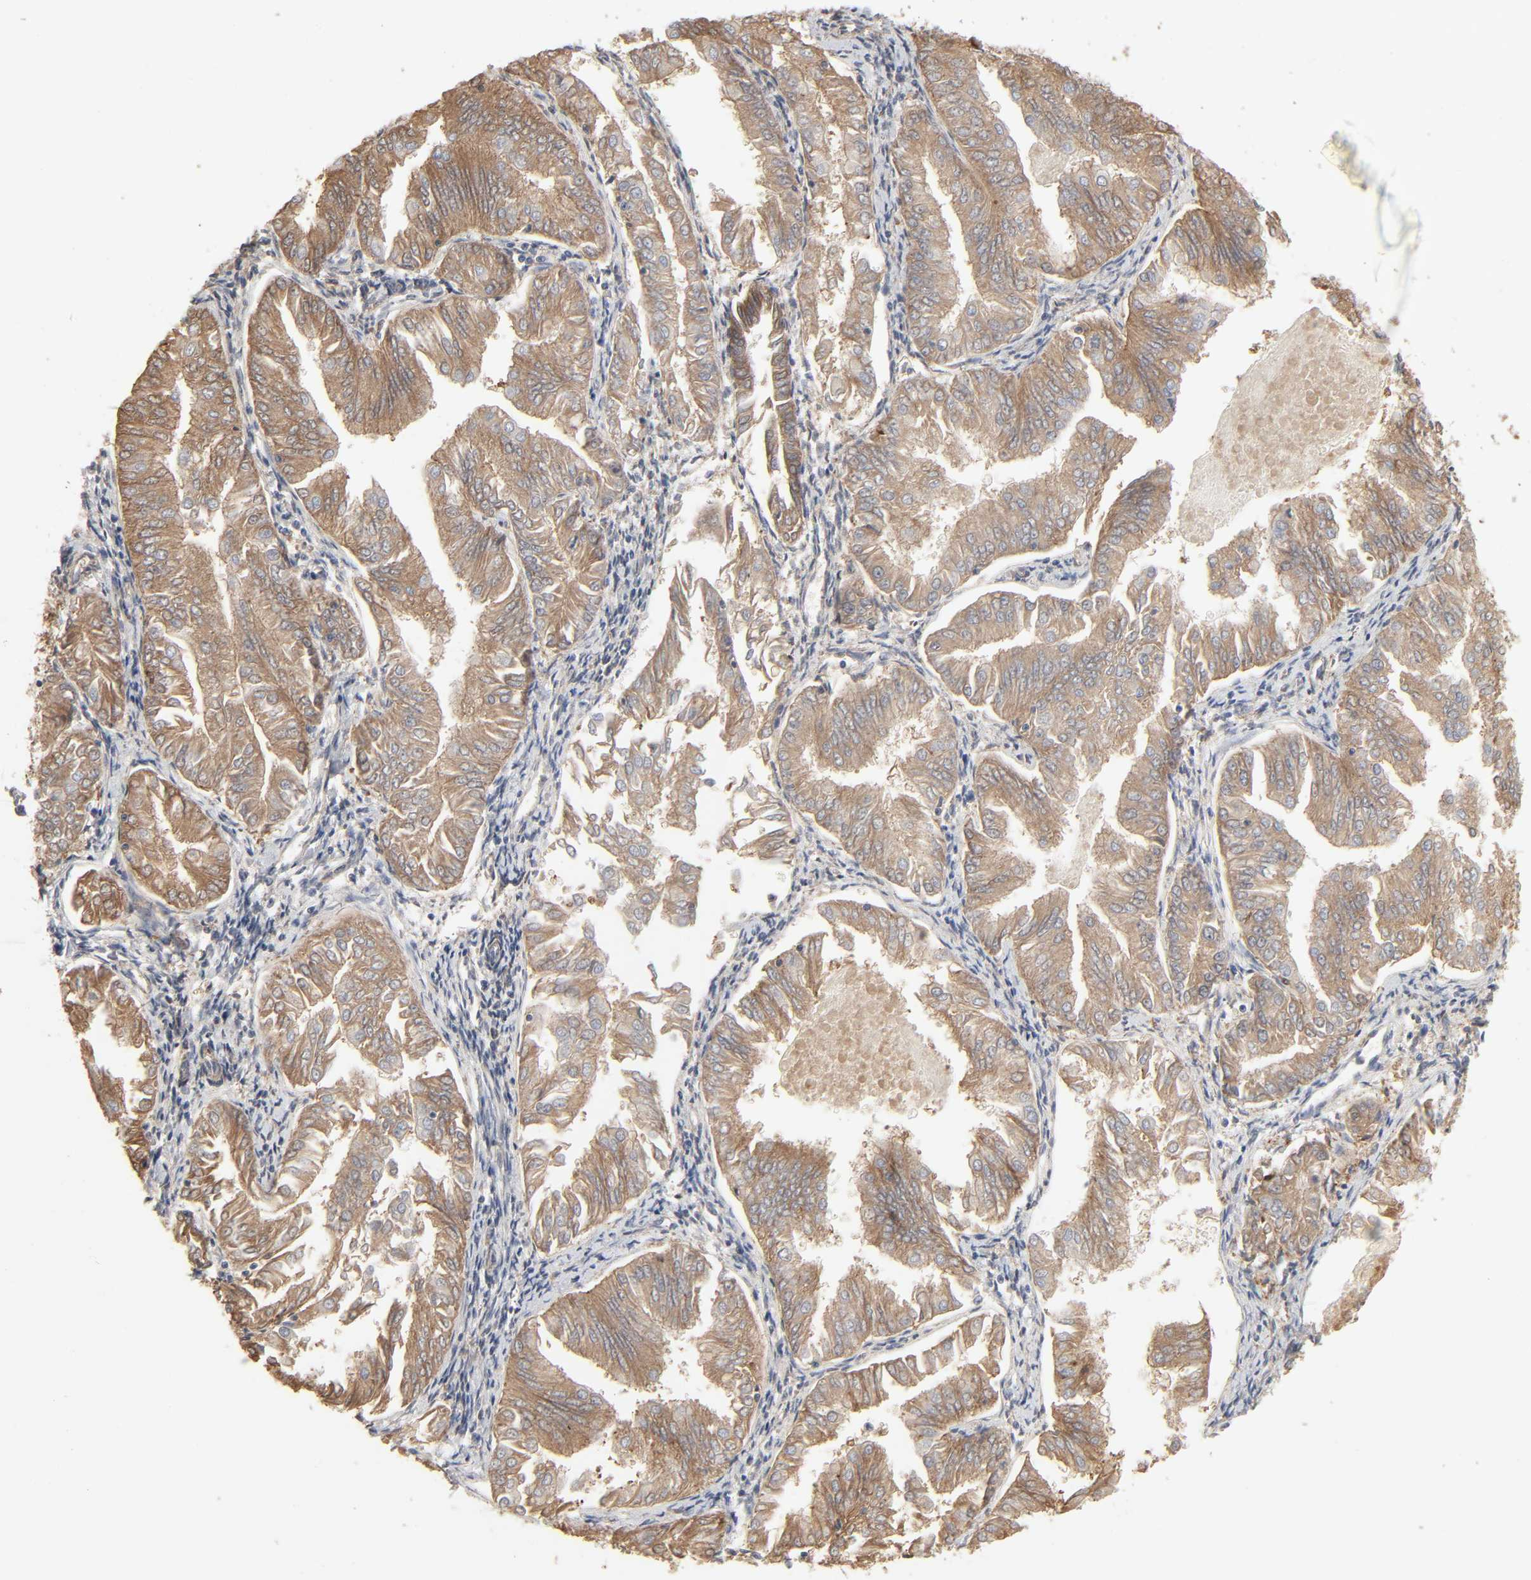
{"staining": {"intensity": "moderate", "quantity": ">75%", "location": "cytoplasmic/membranous"}, "tissue": "endometrial cancer", "cell_type": "Tumor cells", "image_type": "cancer", "snomed": [{"axis": "morphology", "description": "Adenocarcinoma, NOS"}, {"axis": "topography", "description": "Endometrium"}], "caption": "This photomicrograph demonstrates immunohistochemistry (IHC) staining of human endometrial cancer (adenocarcinoma), with medium moderate cytoplasmic/membranous positivity in approximately >75% of tumor cells.", "gene": "NDRG2", "patient": {"sex": "female", "age": 53}}